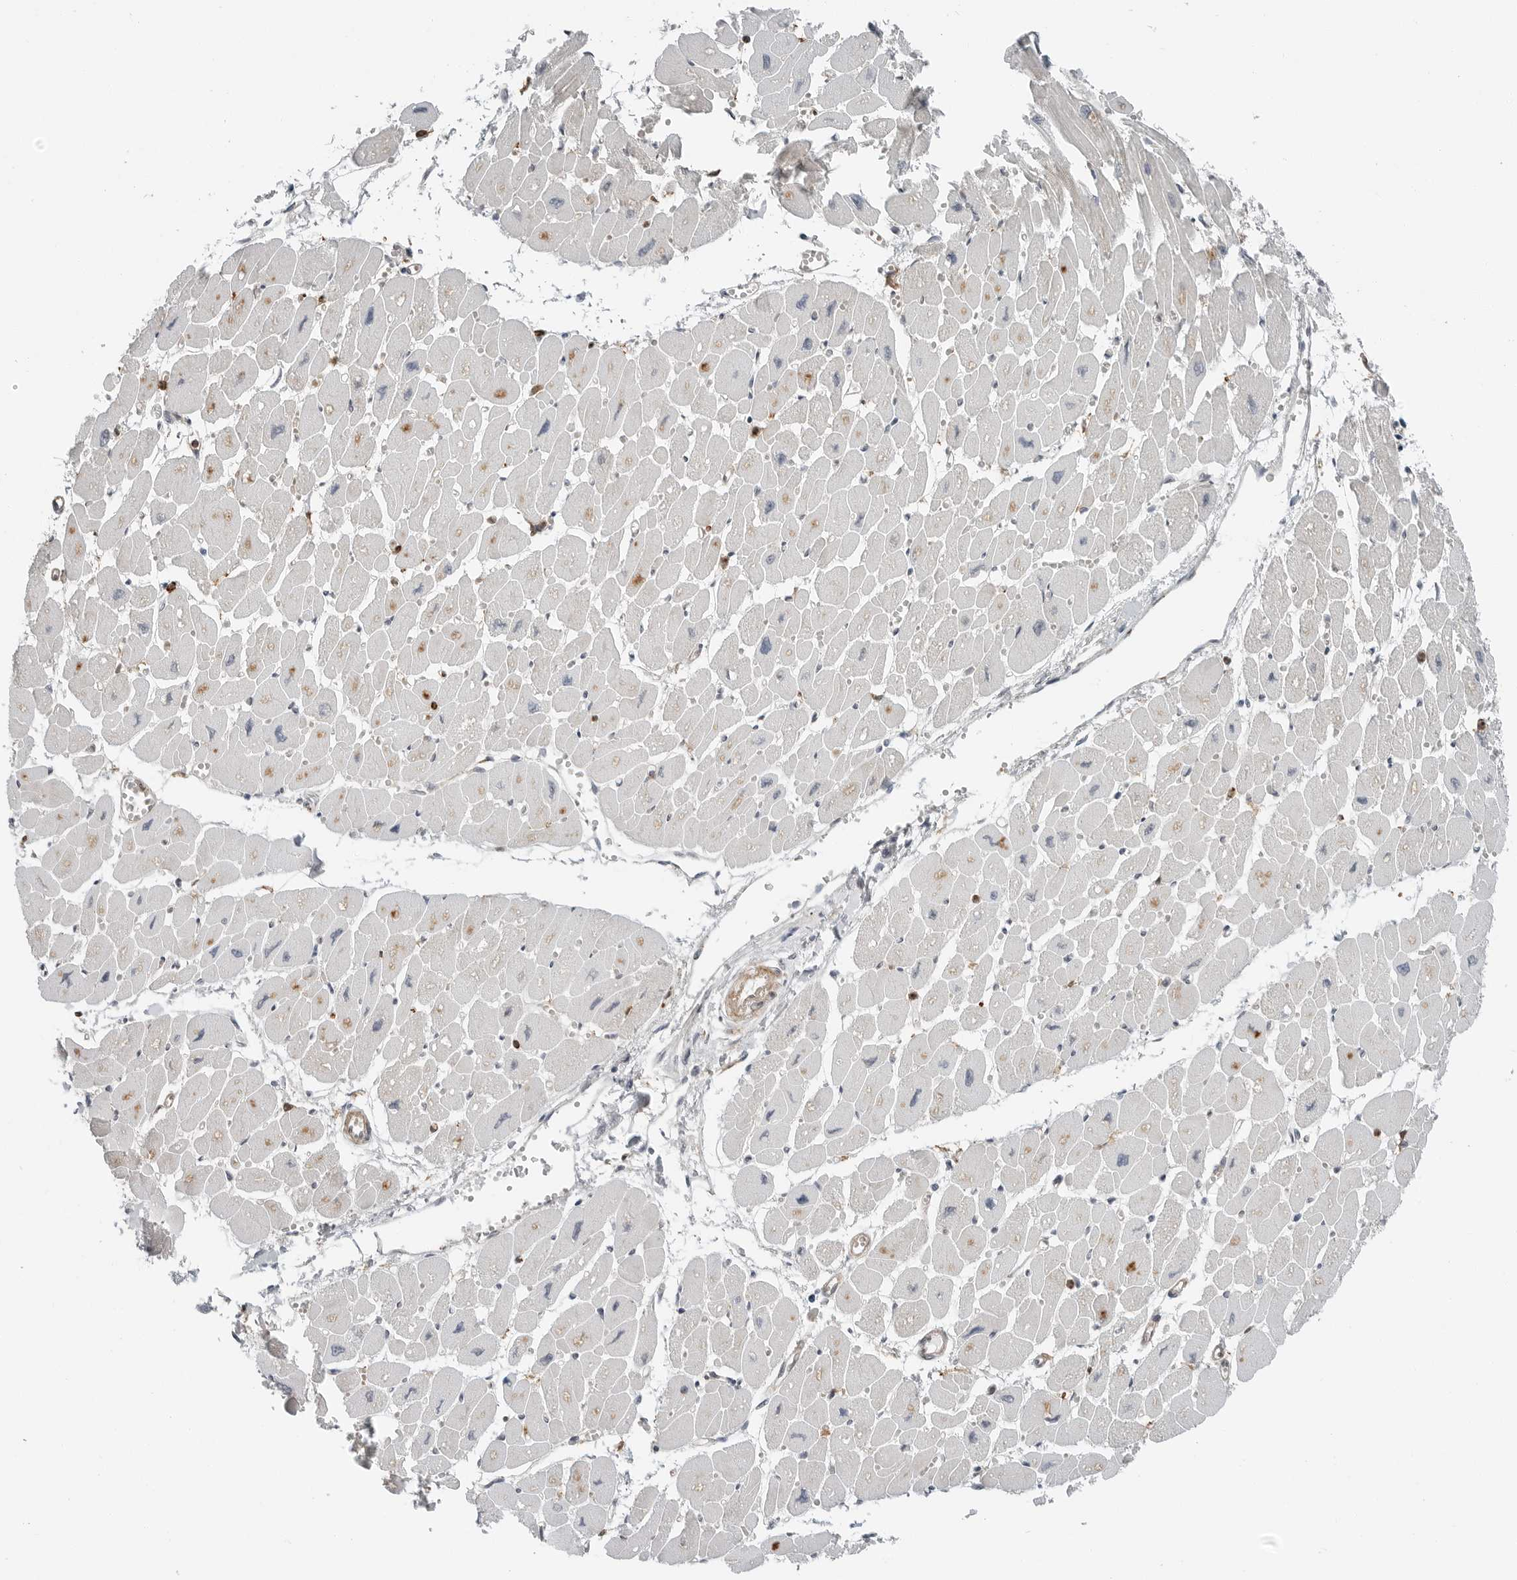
{"staining": {"intensity": "weak", "quantity": "25%-75%", "location": "cytoplasmic/membranous"}, "tissue": "heart muscle", "cell_type": "Cardiomyocytes", "image_type": "normal", "snomed": [{"axis": "morphology", "description": "Normal tissue, NOS"}, {"axis": "topography", "description": "Heart"}], "caption": "Brown immunohistochemical staining in benign human heart muscle exhibits weak cytoplasmic/membranous positivity in about 25%-75% of cardiomyocytes. The staining is performed using DAB brown chromogen to label protein expression. The nuclei are counter-stained blue using hematoxylin.", "gene": "LEFTY2", "patient": {"sex": "female", "age": 54}}